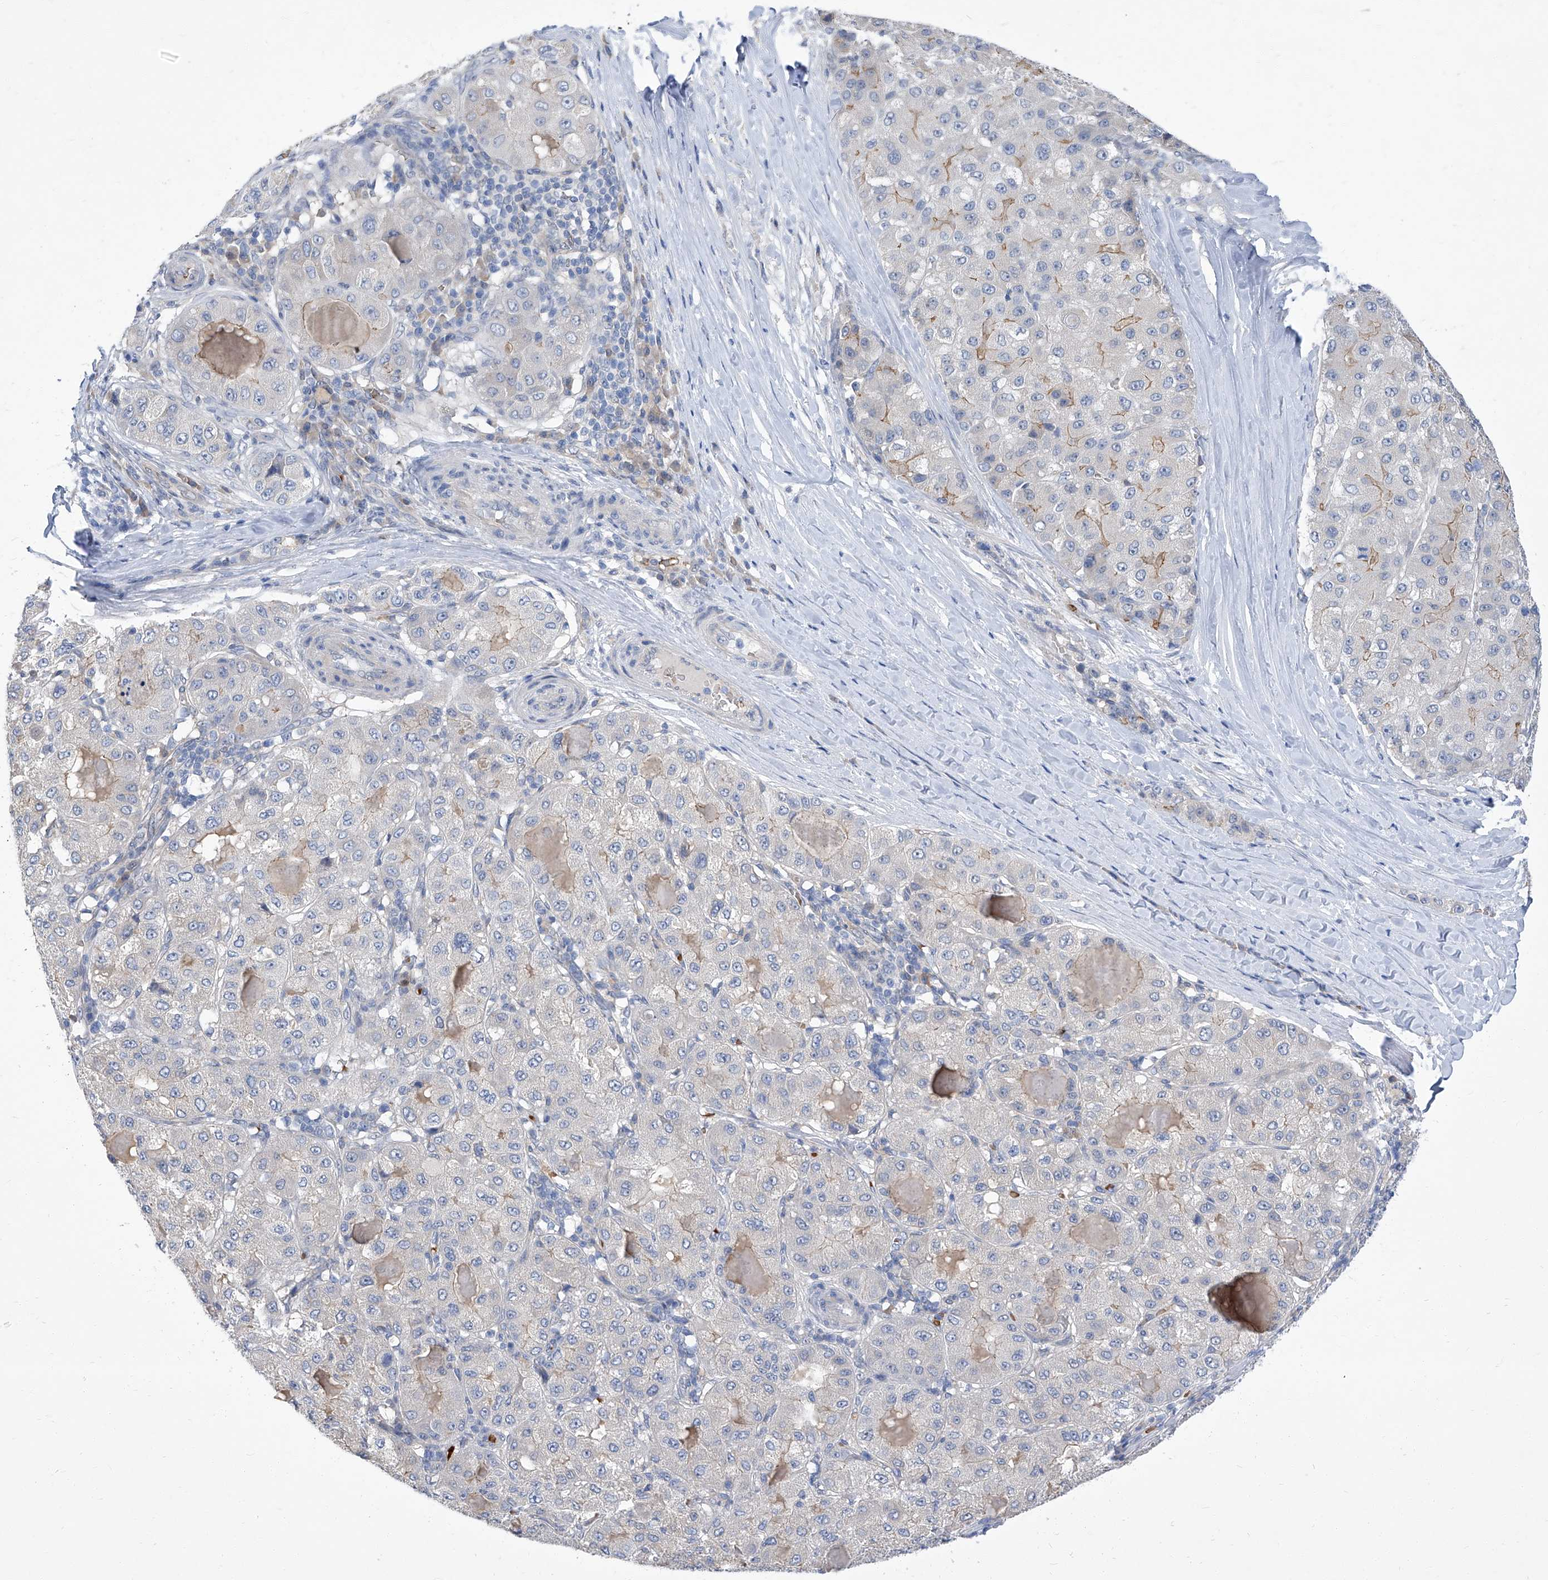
{"staining": {"intensity": "negative", "quantity": "none", "location": "none"}, "tissue": "liver cancer", "cell_type": "Tumor cells", "image_type": "cancer", "snomed": [{"axis": "morphology", "description": "Carcinoma, Hepatocellular, NOS"}, {"axis": "topography", "description": "Liver"}], "caption": "High power microscopy photomicrograph of an immunohistochemistry photomicrograph of liver hepatocellular carcinoma, revealing no significant positivity in tumor cells.", "gene": "PARD3", "patient": {"sex": "male", "age": 80}}